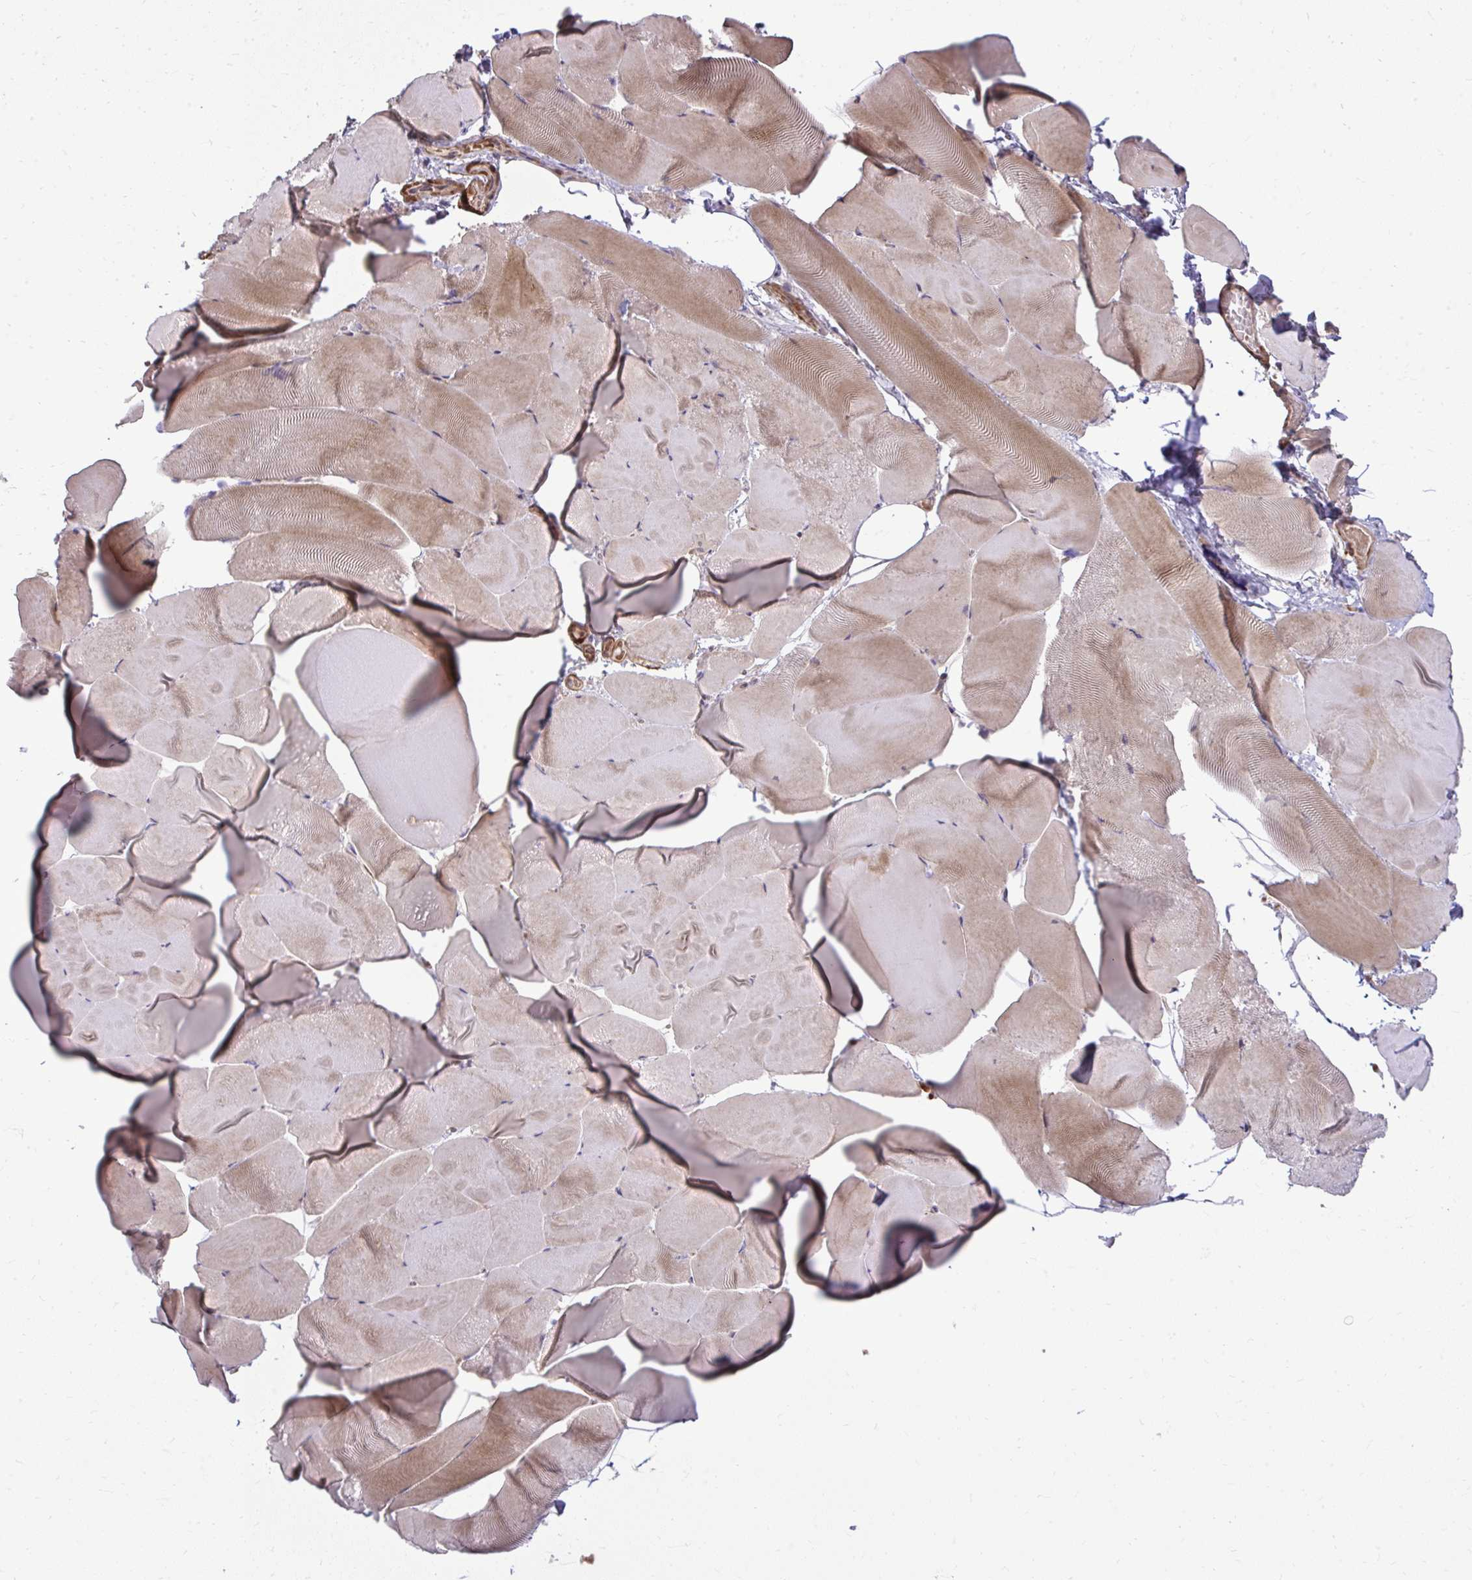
{"staining": {"intensity": "weak", "quantity": "25%-75%", "location": "cytoplasmic/membranous"}, "tissue": "skeletal muscle", "cell_type": "Myocytes", "image_type": "normal", "snomed": [{"axis": "morphology", "description": "Normal tissue, NOS"}, {"axis": "topography", "description": "Skeletal muscle"}], "caption": "Weak cytoplasmic/membranous protein staining is identified in approximately 25%-75% of myocytes in skeletal muscle. Using DAB (brown) and hematoxylin (blue) stains, captured at high magnification using brightfield microscopy.", "gene": "ZSCAN9", "patient": {"sex": "female", "age": 64}}